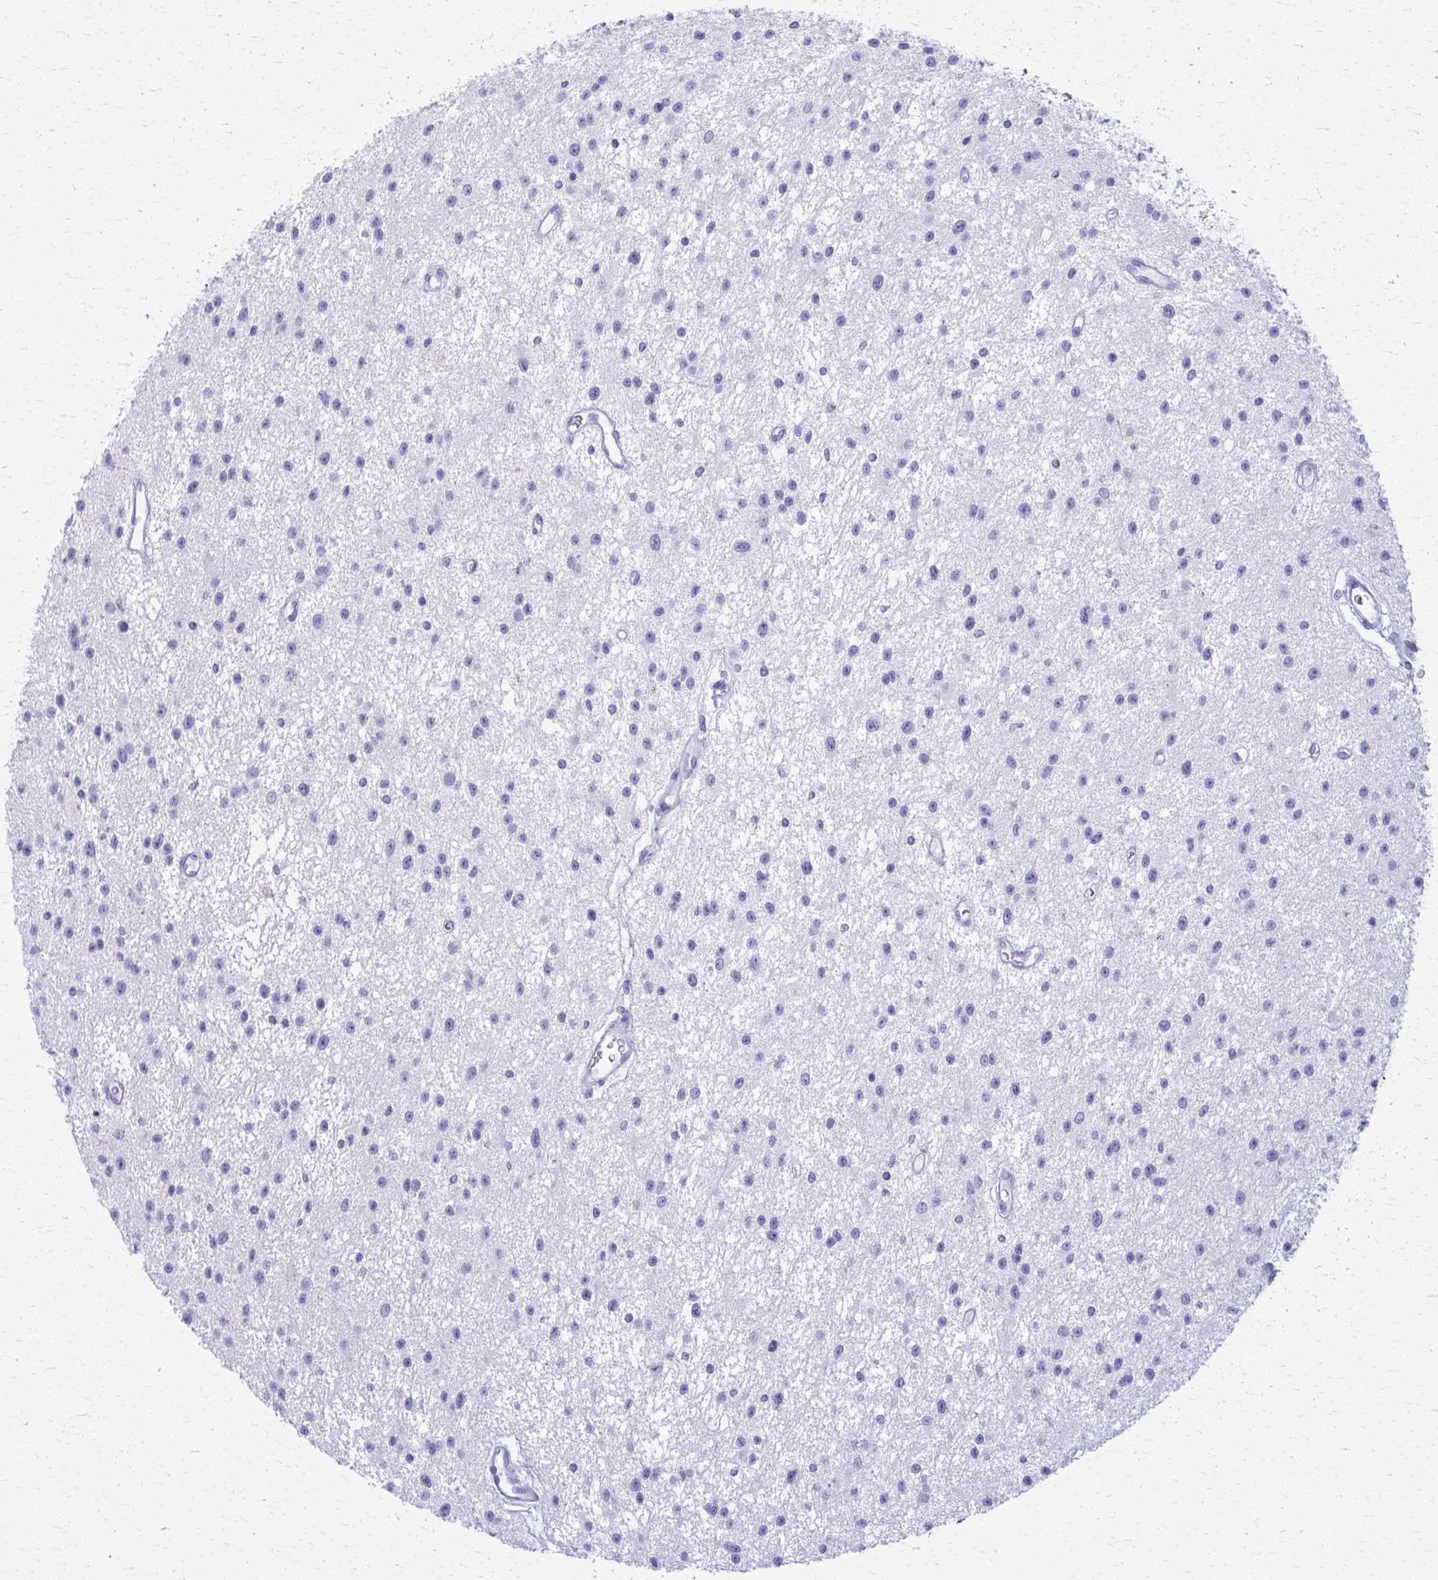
{"staining": {"intensity": "negative", "quantity": "none", "location": "none"}, "tissue": "glioma", "cell_type": "Tumor cells", "image_type": "cancer", "snomed": [{"axis": "morphology", "description": "Glioma, malignant, Low grade"}, {"axis": "topography", "description": "Brain"}], "caption": "The immunohistochemistry (IHC) micrograph has no significant positivity in tumor cells of glioma tissue. (Brightfield microscopy of DAB immunohistochemistry (IHC) at high magnification).", "gene": "ACSM2B", "patient": {"sex": "male", "age": 43}}